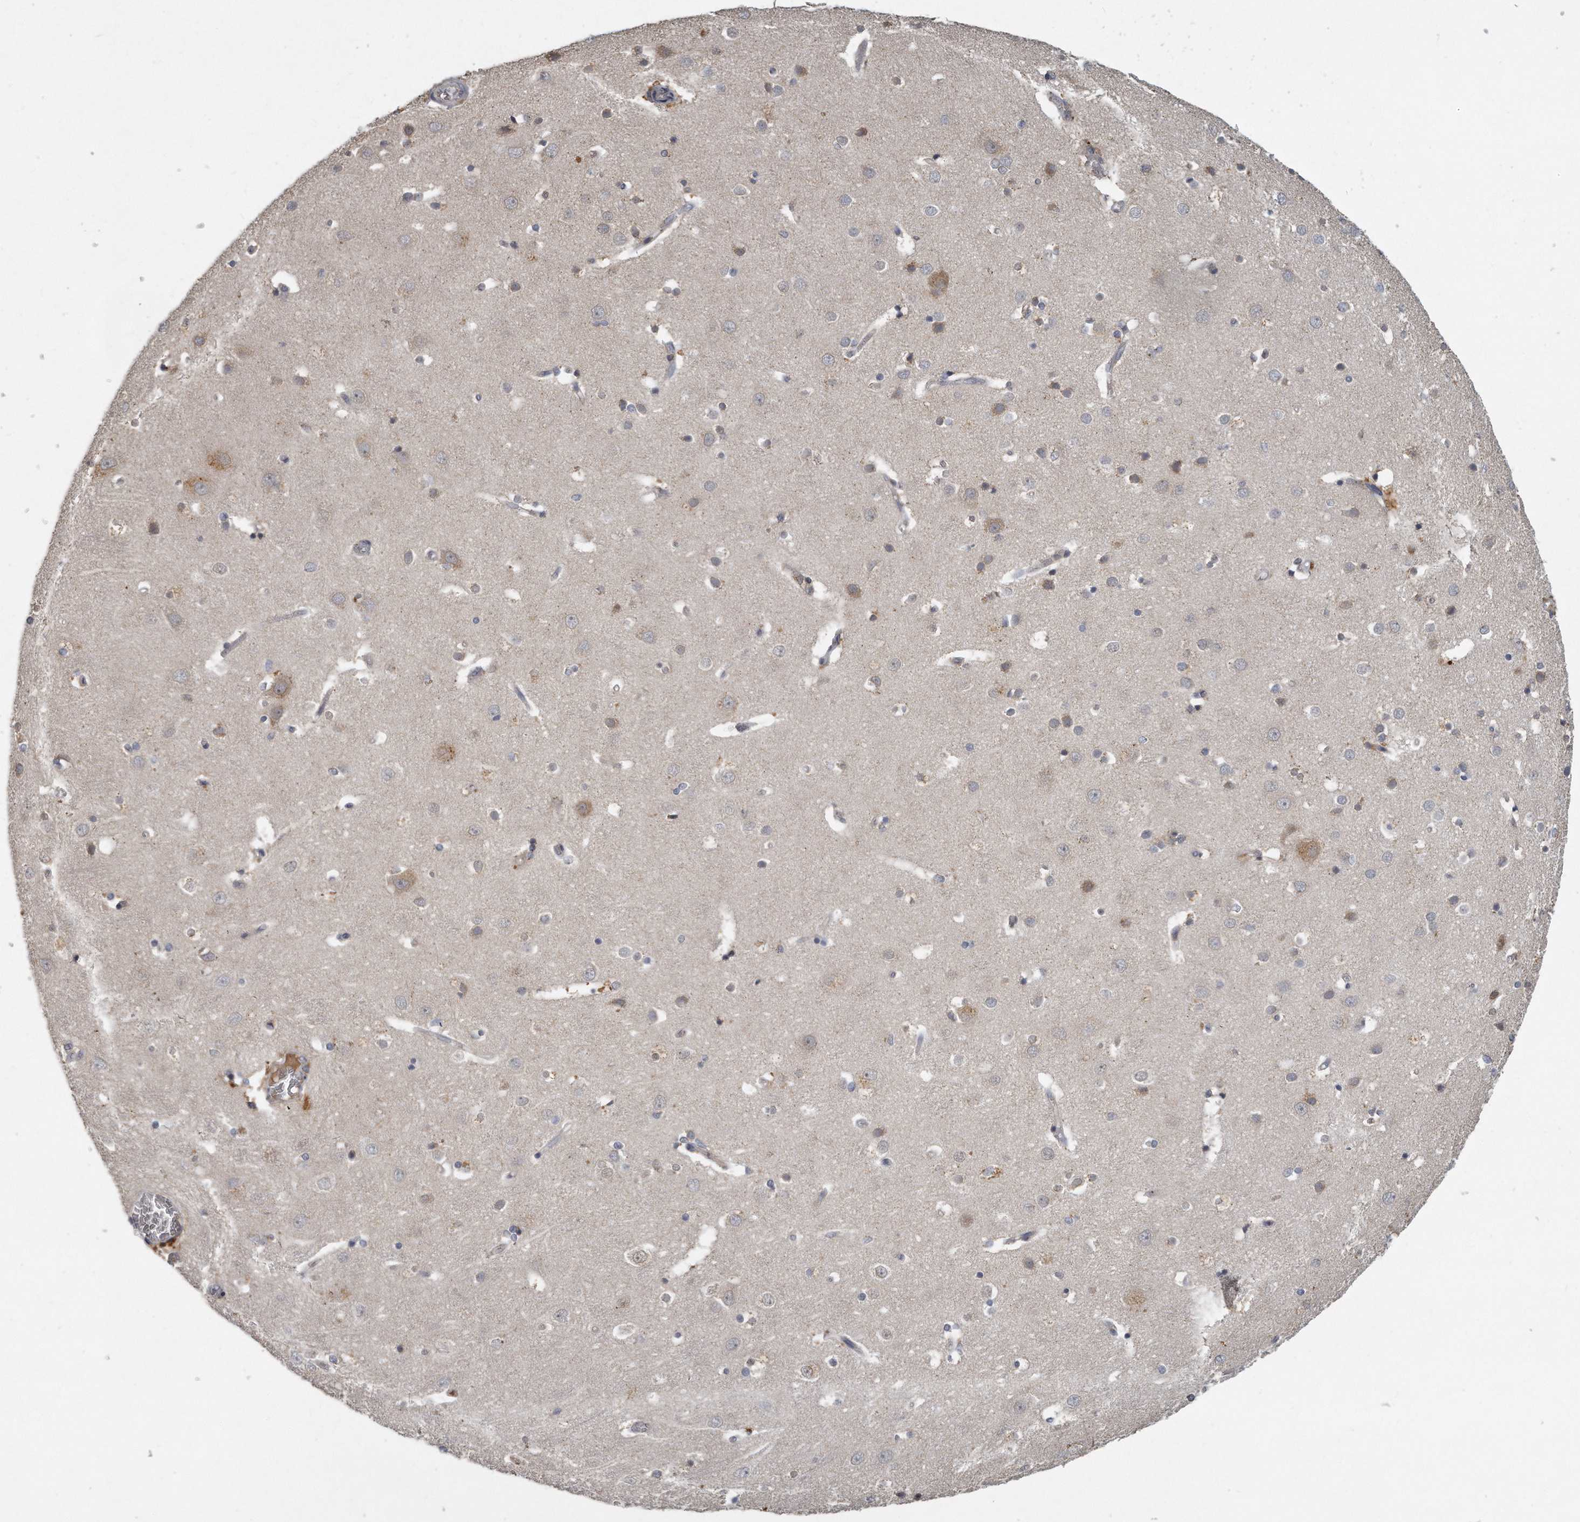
{"staining": {"intensity": "negative", "quantity": "none", "location": "none"}, "tissue": "cerebral cortex", "cell_type": "Endothelial cells", "image_type": "normal", "snomed": [{"axis": "morphology", "description": "Normal tissue, NOS"}, {"axis": "topography", "description": "Cerebral cortex"}], "caption": "Immunohistochemical staining of normal human cerebral cortex demonstrates no significant expression in endothelial cells.", "gene": "TRAPPC14", "patient": {"sex": "male", "age": 54}}